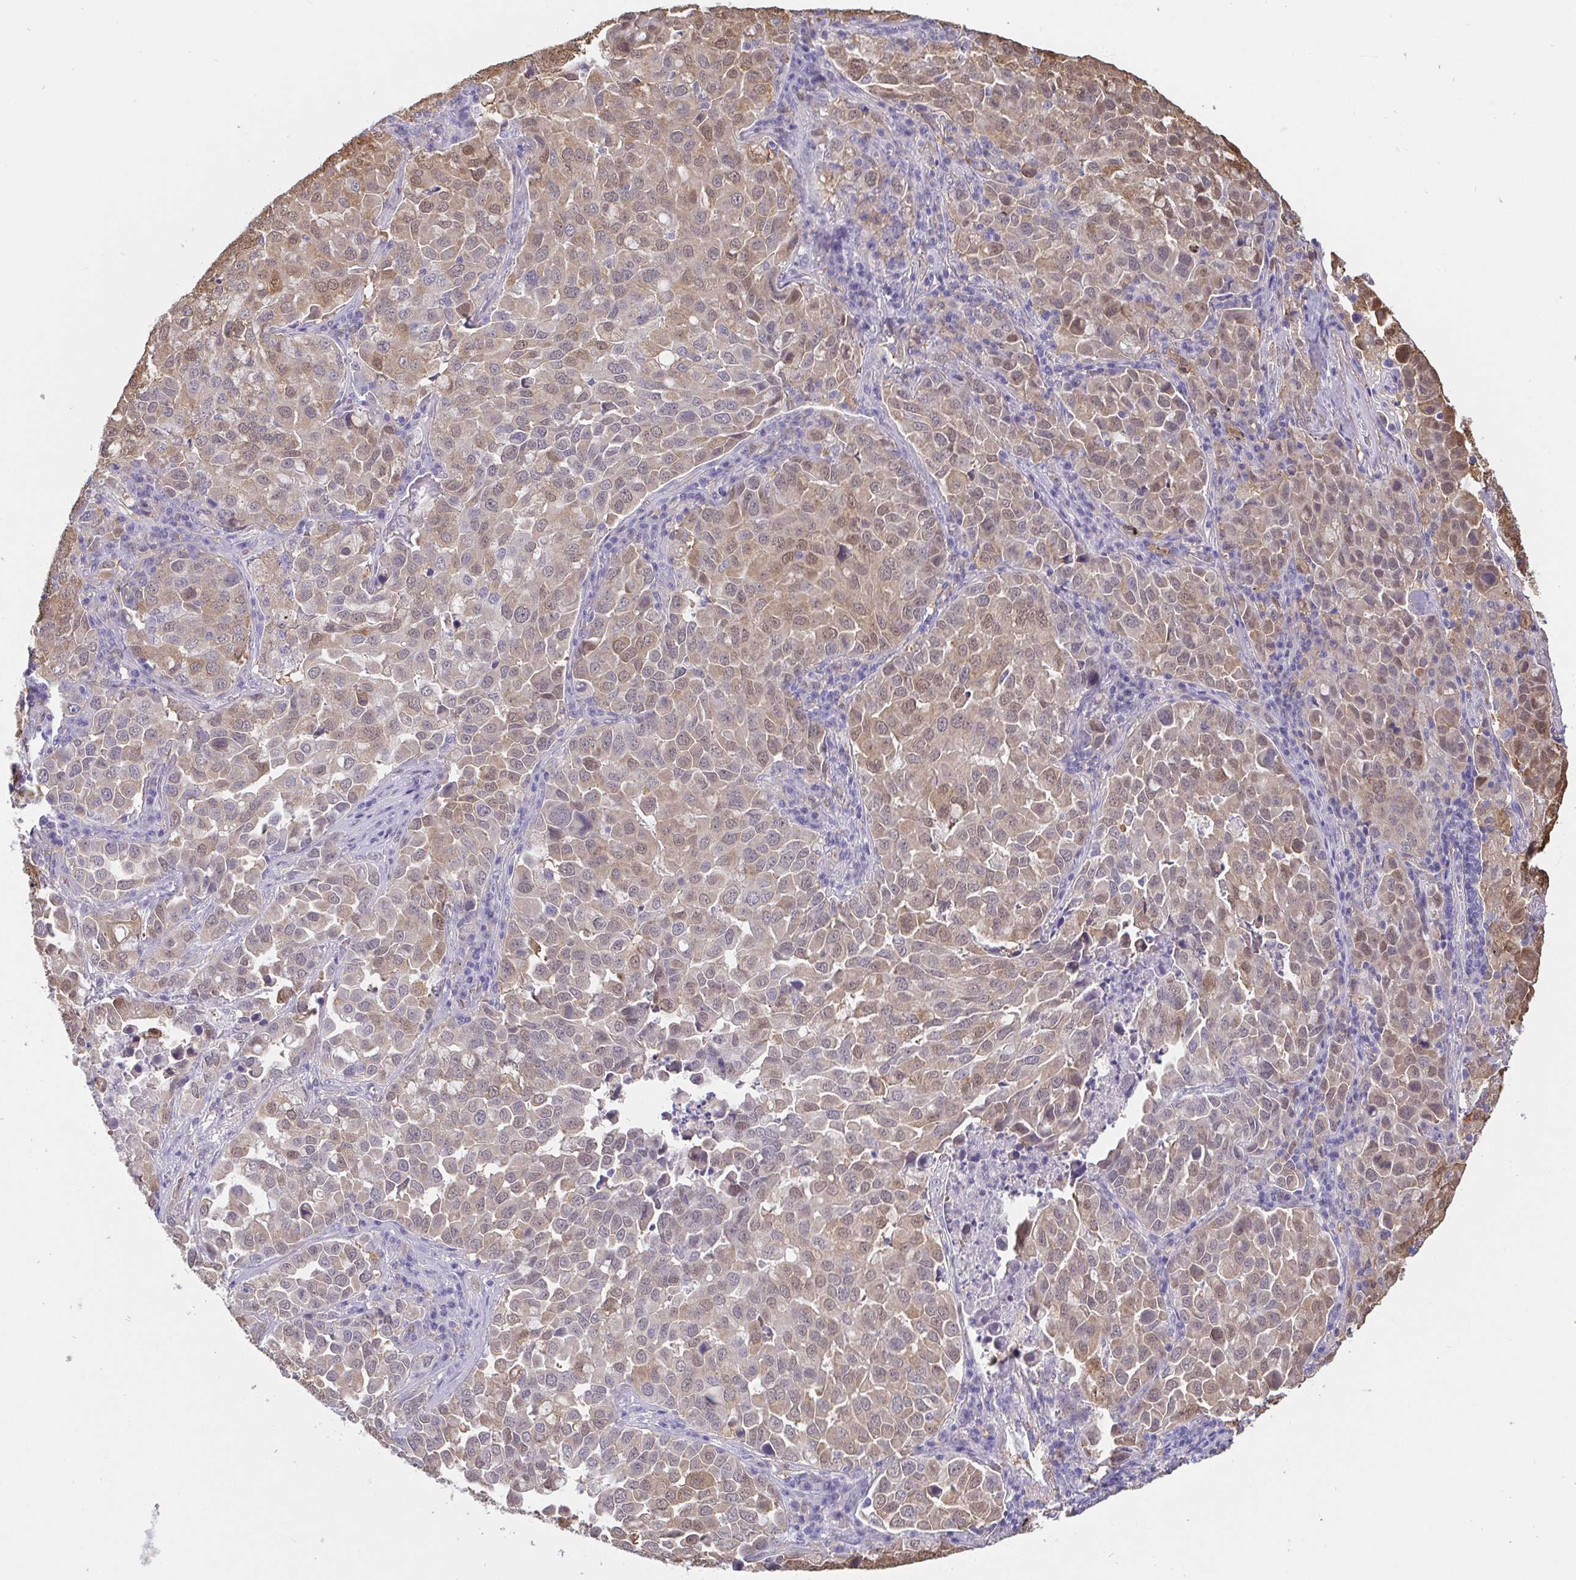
{"staining": {"intensity": "weak", "quantity": "25%-75%", "location": "cytoplasmic/membranous,nuclear"}, "tissue": "lung cancer", "cell_type": "Tumor cells", "image_type": "cancer", "snomed": [{"axis": "morphology", "description": "Adenocarcinoma, NOS"}, {"axis": "morphology", "description": "Adenocarcinoma, metastatic, NOS"}, {"axis": "topography", "description": "Lymph node"}, {"axis": "topography", "description": "Lung"}], "caption": "The immunohistochemical stain labels weak cytoplasmic/membranous and nuclear positivity in tumor cells of lung metastatic adenocarcinoma tissue. The staining was performed using DAB (3,3'-diaminobenzidine), with brown indicating positive protein expression. Nuclei are stained blue with hematoxylin.", "gene": "IDH1", "patient": {"sex": "female", "age": 65}}